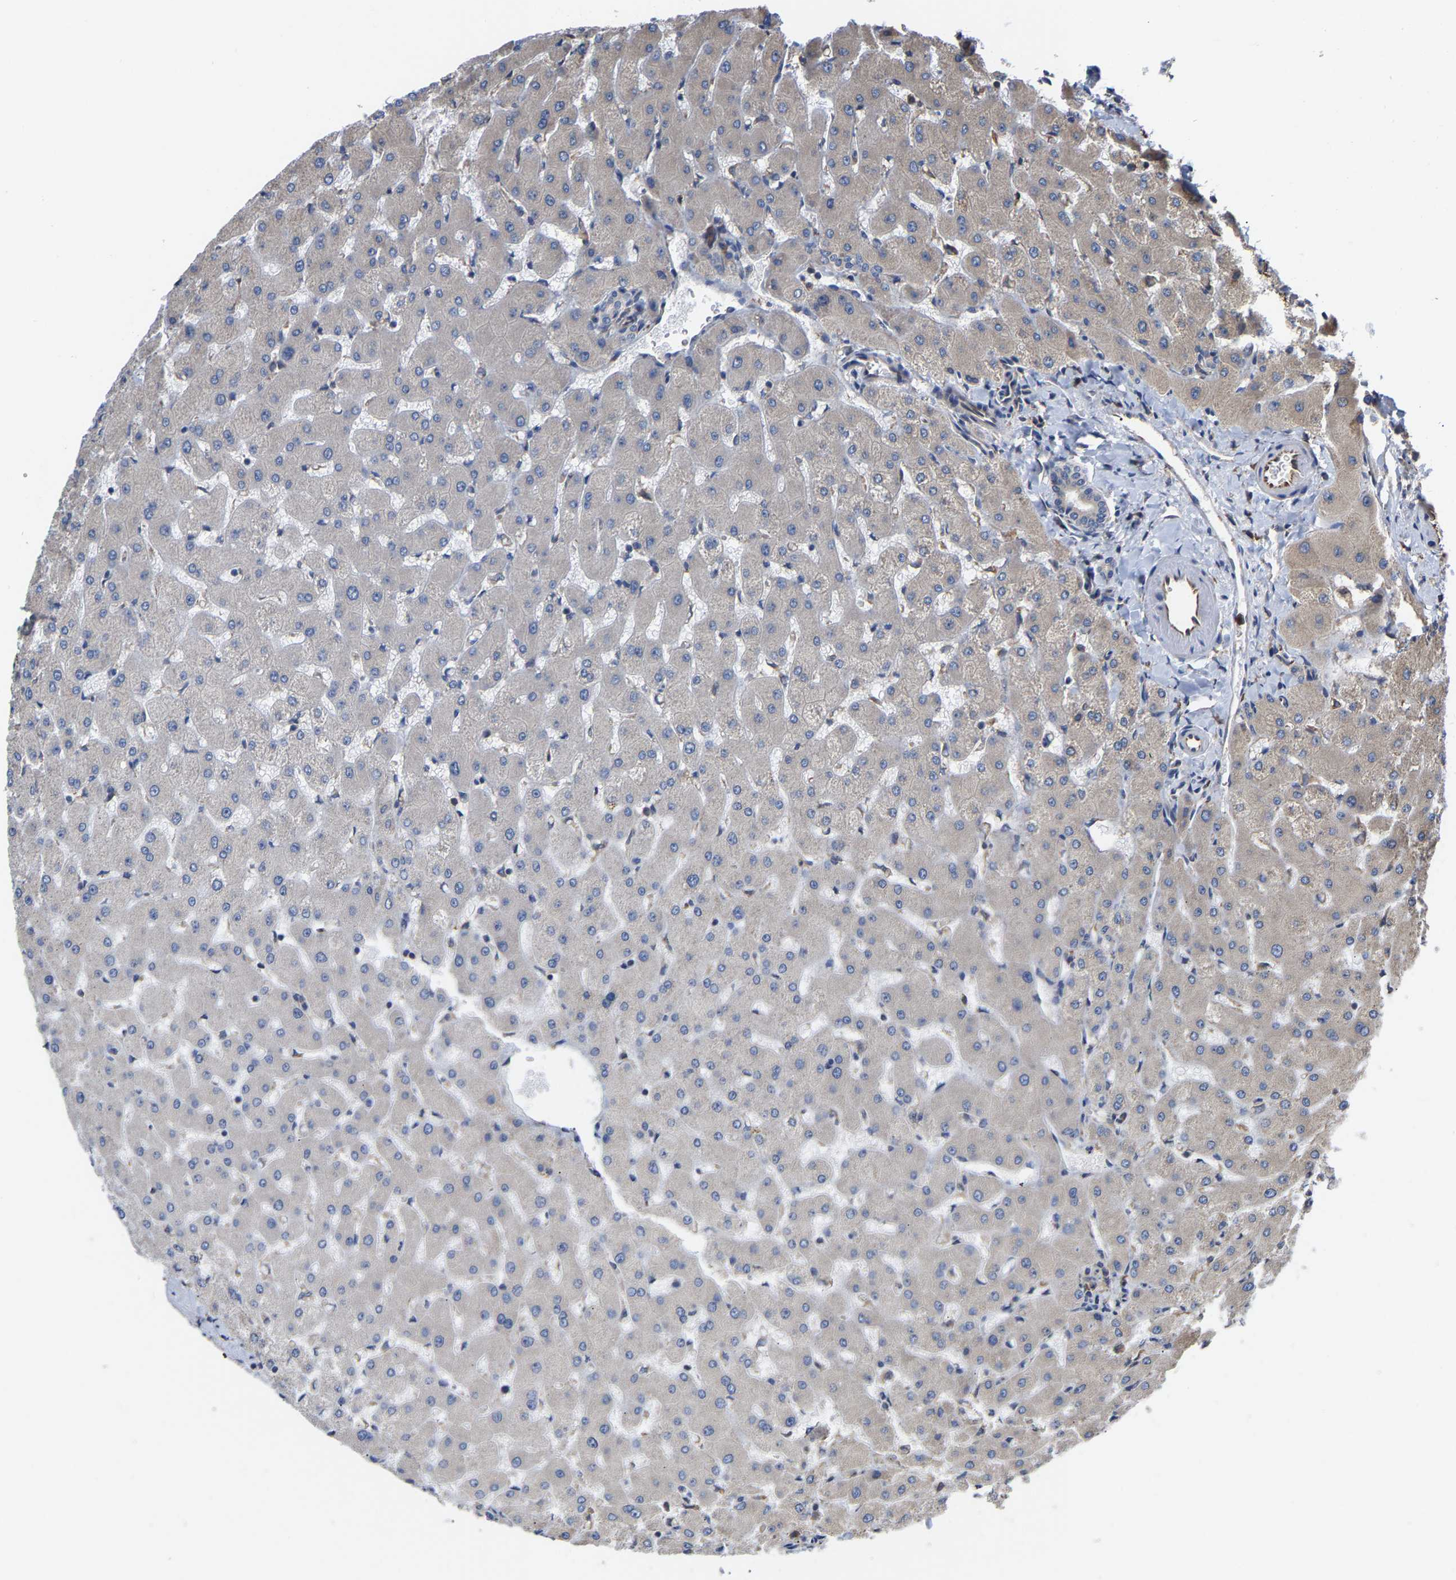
{"staining": {"intensity": "negative", "quantity": "none", "location": "none"}, "tissue": "liver", "cell_type": "Cholangiocytes", "image_type": "normal", "snomed": [{"axis": "morphology", "description": "Normal tissue, NOS"}, {"axis": "topography", "description": "Liver"}], "caption": "The micrograph demonstrates no significant expression in cholangiocytes of liver. The staining was performed using DAB (3,3'-diaminobenzidine) to visualize the protein expression in brown, while the nuclei were stained in blue with hematoxylin (Magnification: 20x).", "gene": "ARAP1", "patient": {"sex": "female", "age": 63}}